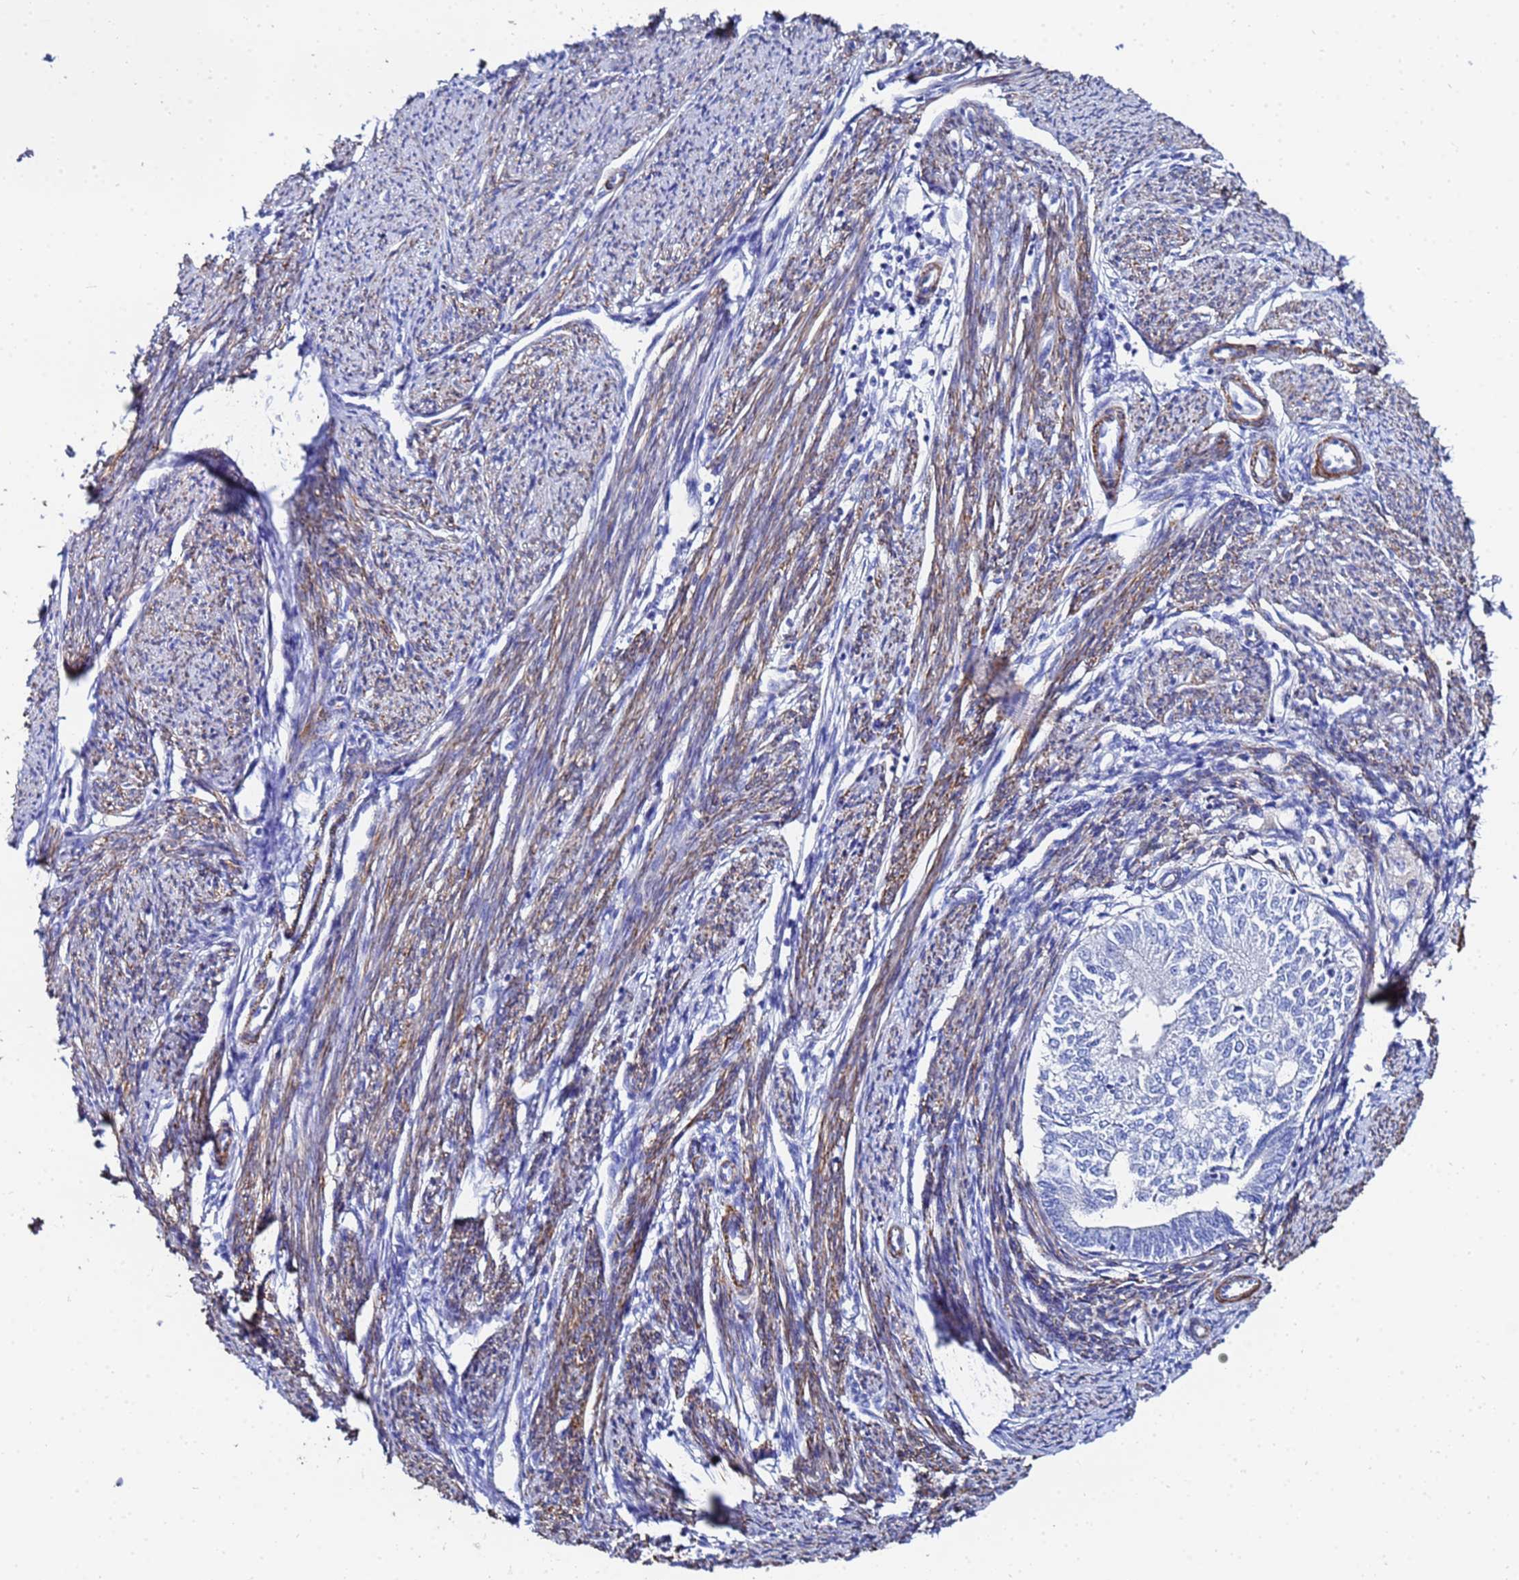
{"staining": {"intensity": "strong", "quantity": "25%-75%", "location": "cytoplasmic/membranous"}, "tissue": "smooth muscle", "cell_type": "Smooth muscle cells", "image_type": "normal", "snomed": [{"axis": "morphology", "description": "Normal tissue, NOS"}, {"axis": "topography", "description": "Smooth muscle"}, {"axis": "topography", "description": "Uterus"}], "caption": "A histopathology image showing strong cytoplasmic/membranous expression in about 25%-75% of smooth muscle cells in normal smooth muscle, as visualized by brown immunohistochemical staining.", "gene": "RAB39A", "patient": {"sex": "female", "age": 59}}